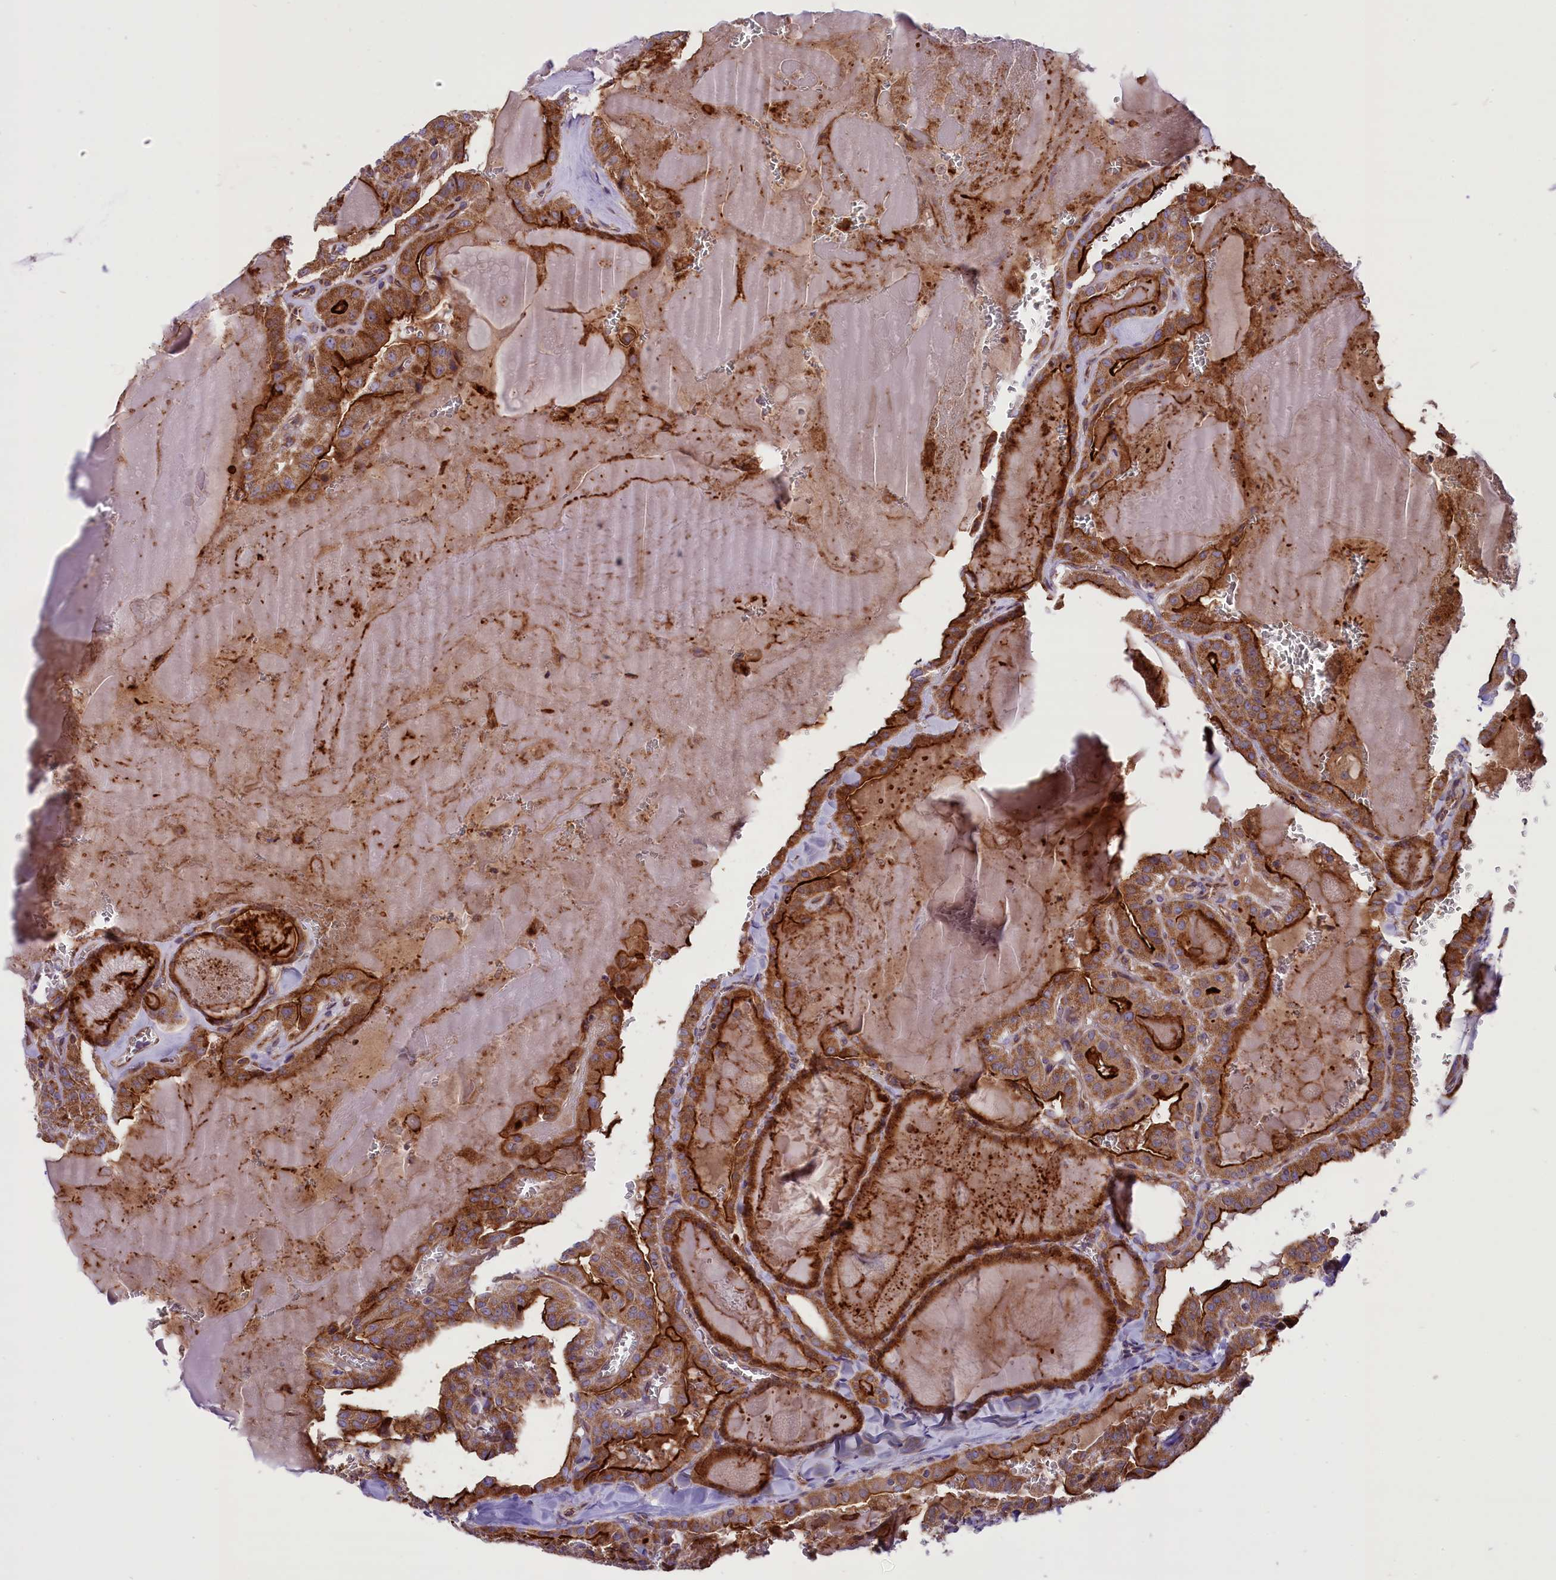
{"staining": {"intensity": "moderate", "quantity": ">75%", "location": "cytoplasmic/membranous"}, "tissue": "thyroid cancer", "cell_type": "Tumor cells", "image_type": "cancer", "snomed": [{"axis": "morphology", "description": "Papillary adenocarcinoma, NOS"}, {"axis": "topography", "description": "Thyroid gland"}], "caption": "Tumor cells reveal medium levels of moderate cytoplasmic/membranous expression in about >75% of cells in human thyroid papillary adenocarcinoma.", "gene": "PTPRU", "patient": {"sex": "male", "age": 52}}